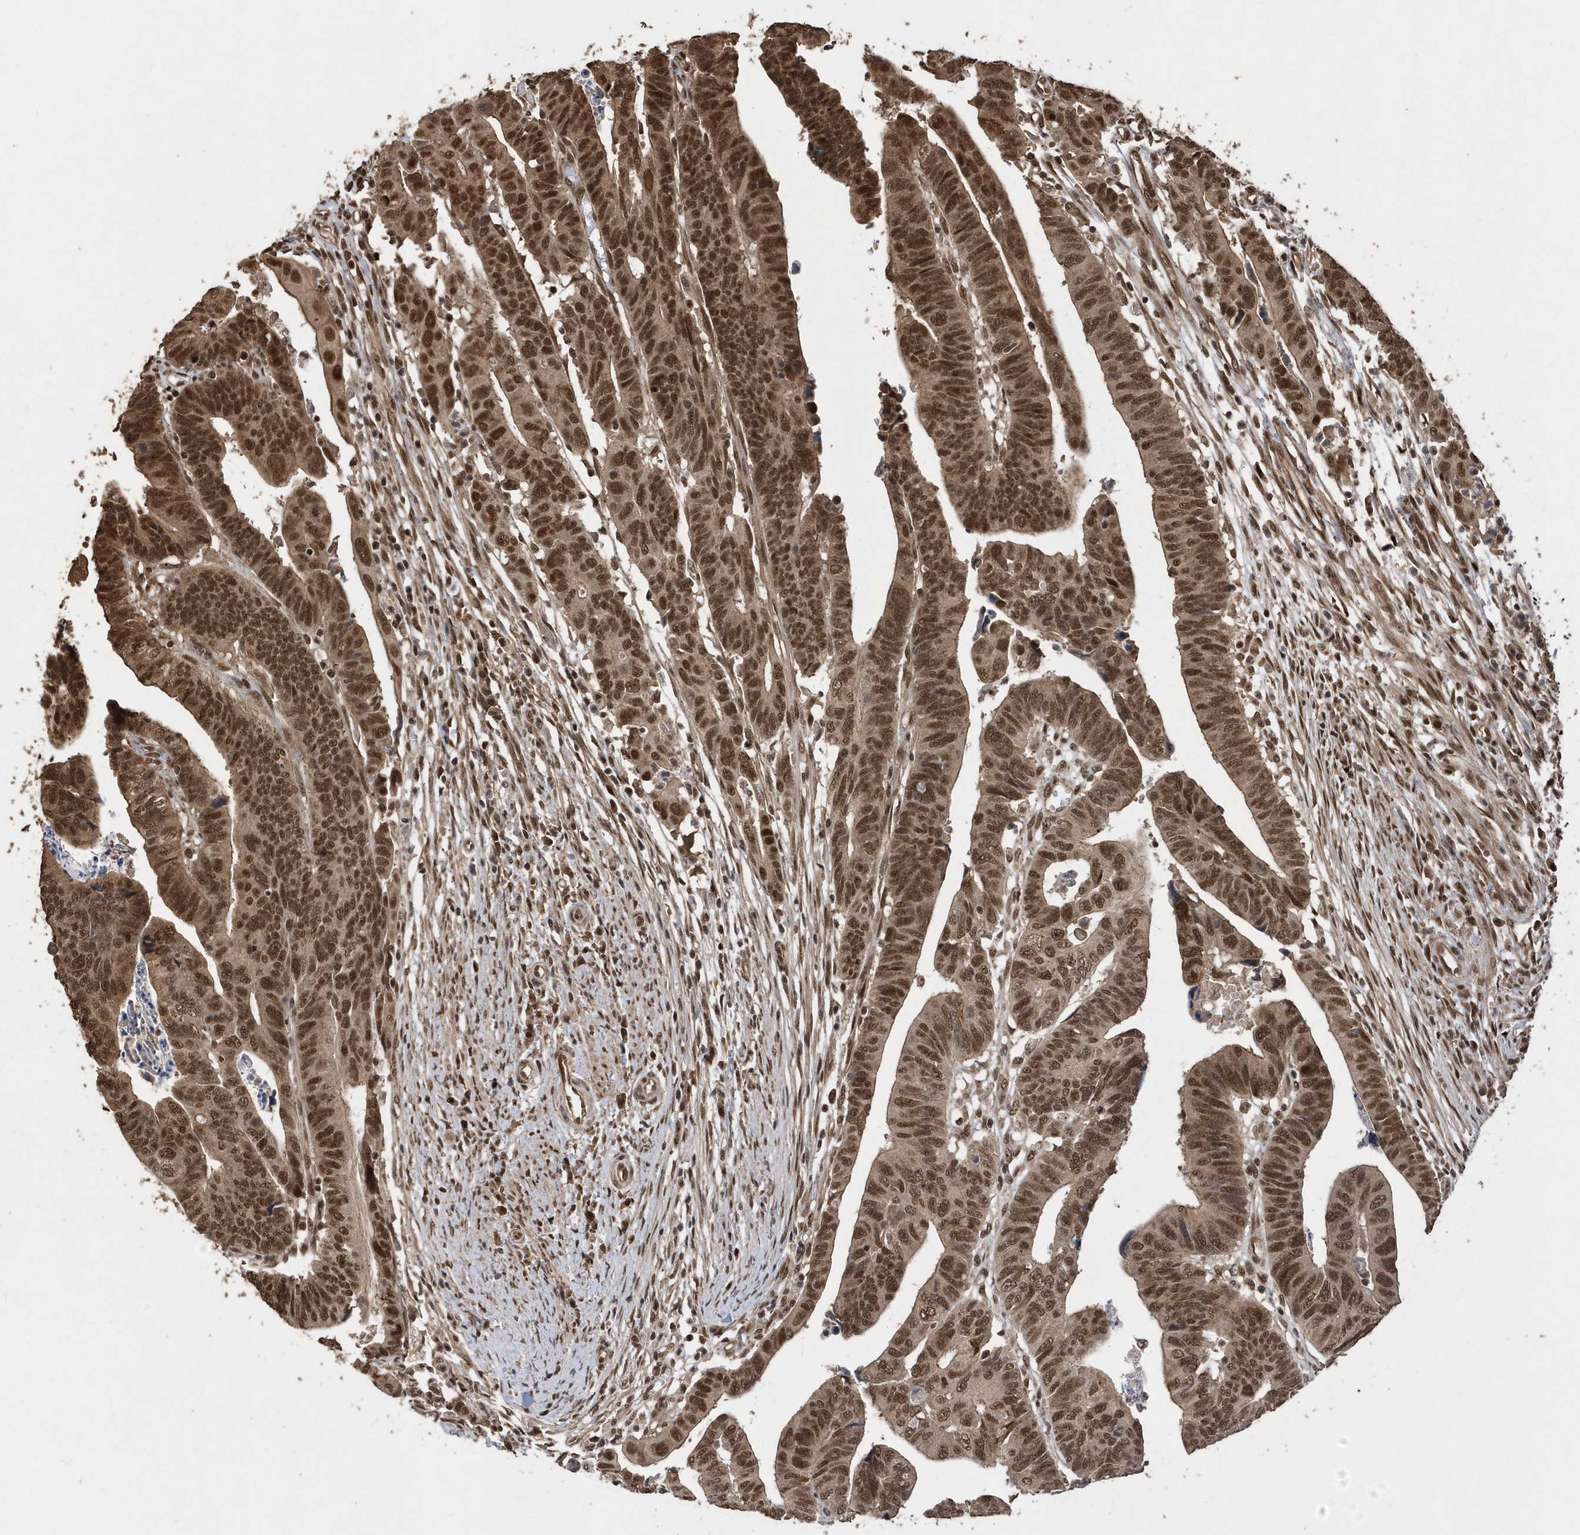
{"staining": {"intensity": "moderate", "quantity": ">75%", "location": "nuclear"}, "tissue": "colorectal cancer", "cell_type": "Tumor cells", "image_type": "cancer", "snomed": [{"axis": "morphology", "description": "Adenocarcinoma, NOS"}, {"axis": "topography", "description": "Rectum"}], "caption": "Protein expression analysis of human colorectal cancer (adenocarcinoma) reveals moderate nuclear staining in about >75% of tumor cells.", "gene": "INTS12", "patient": {"sex": "female", "age": 65}}